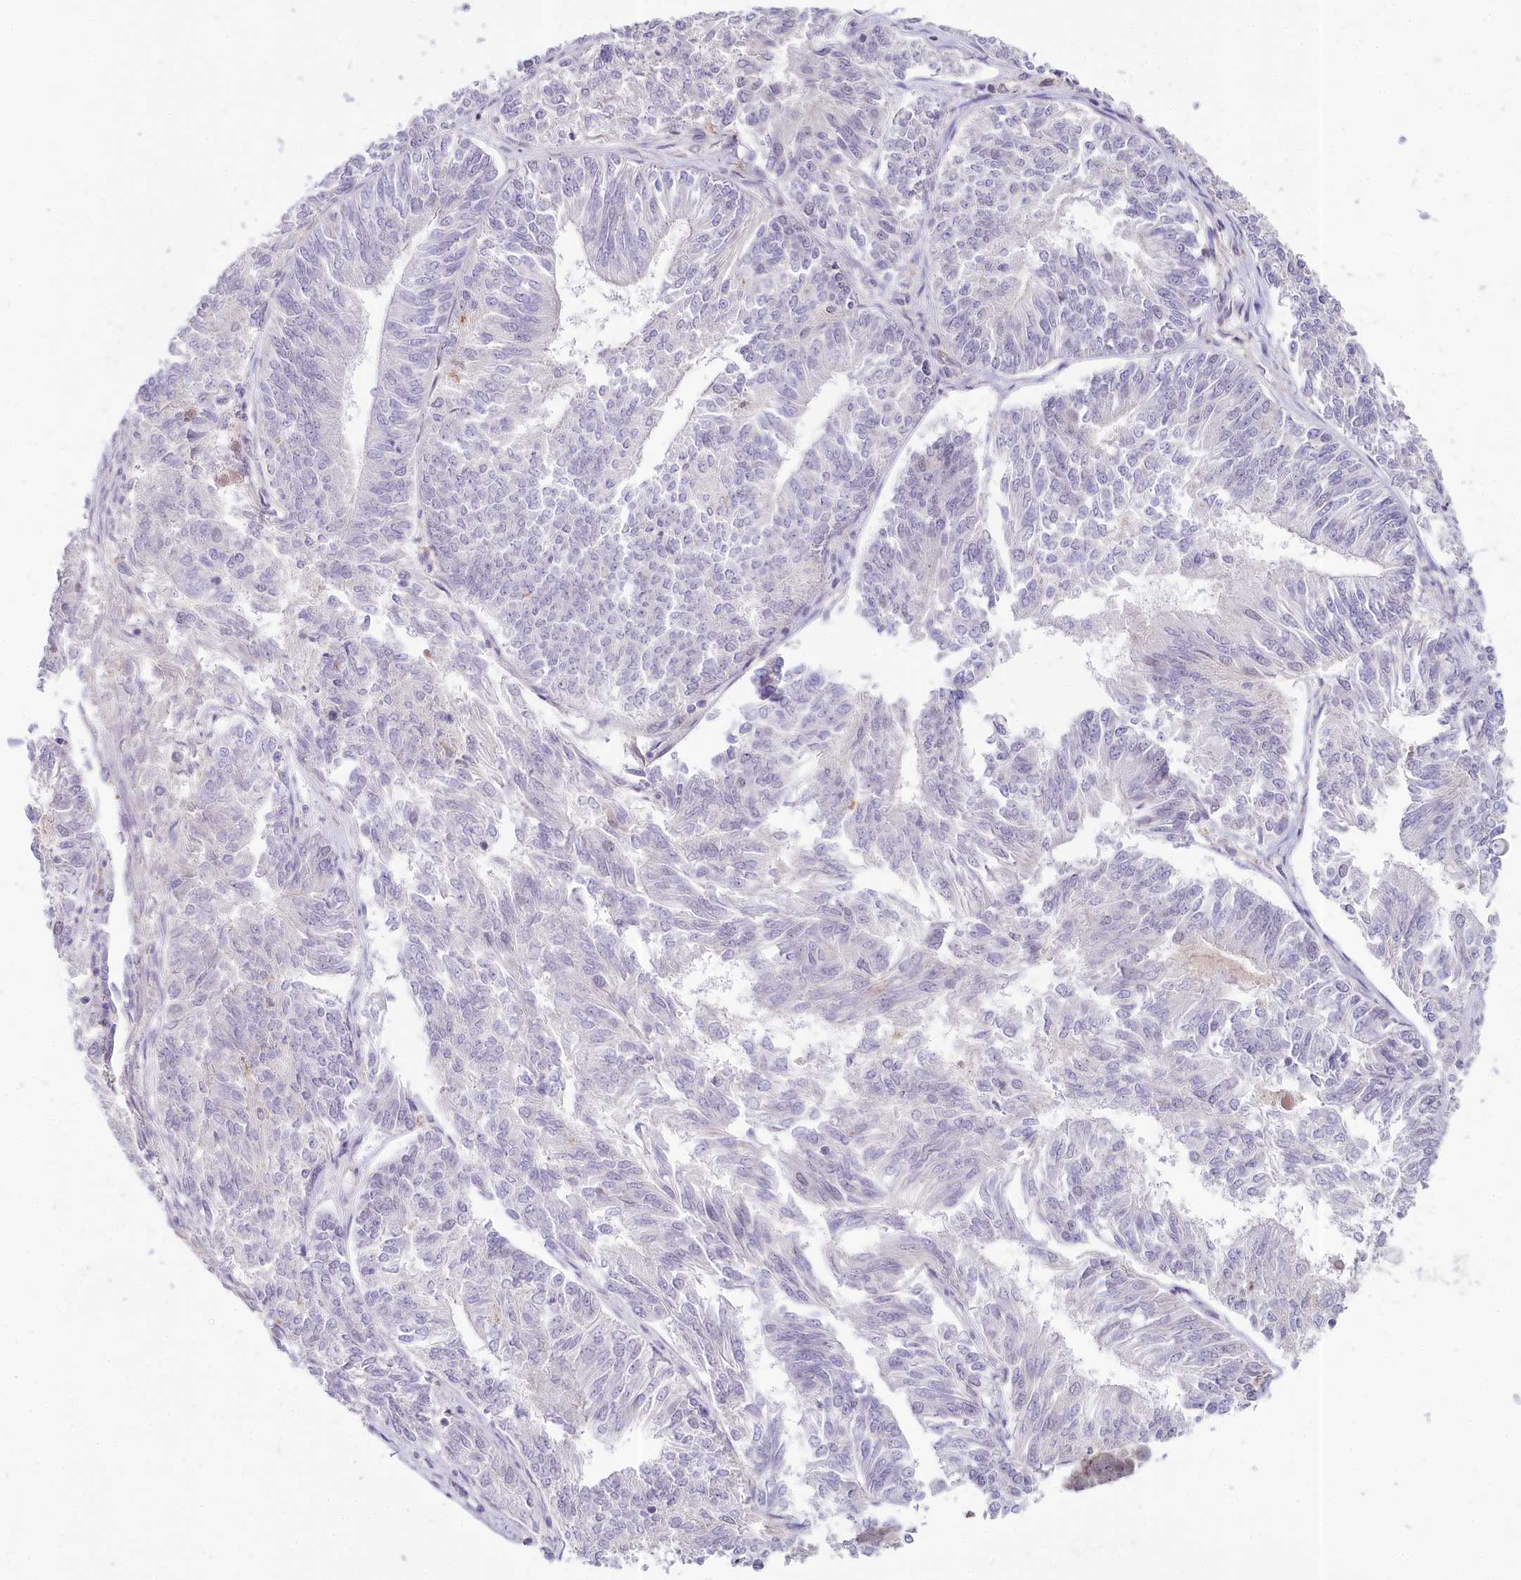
{"staining": {"intensity": "negative", "quantity": "none", "location": "none"}, "tissue": "endometrial cancer", "cell_type": "Tumor cells", "image_type": "cancer", "snomed": [{"axis": "morphology", "description": "Adenocarcinoma, NOS"}, {"axis": "topography", "description": "Endometrium"}], "caption": "A high-resolution photomicrograph shows immunohistochemistry (IHC) staining of adenocarcinoma (endometrial), which shows no significant expression in tumor cells.", "gene": "AMTN", "patient": {"sex": "female", "age": 58}}